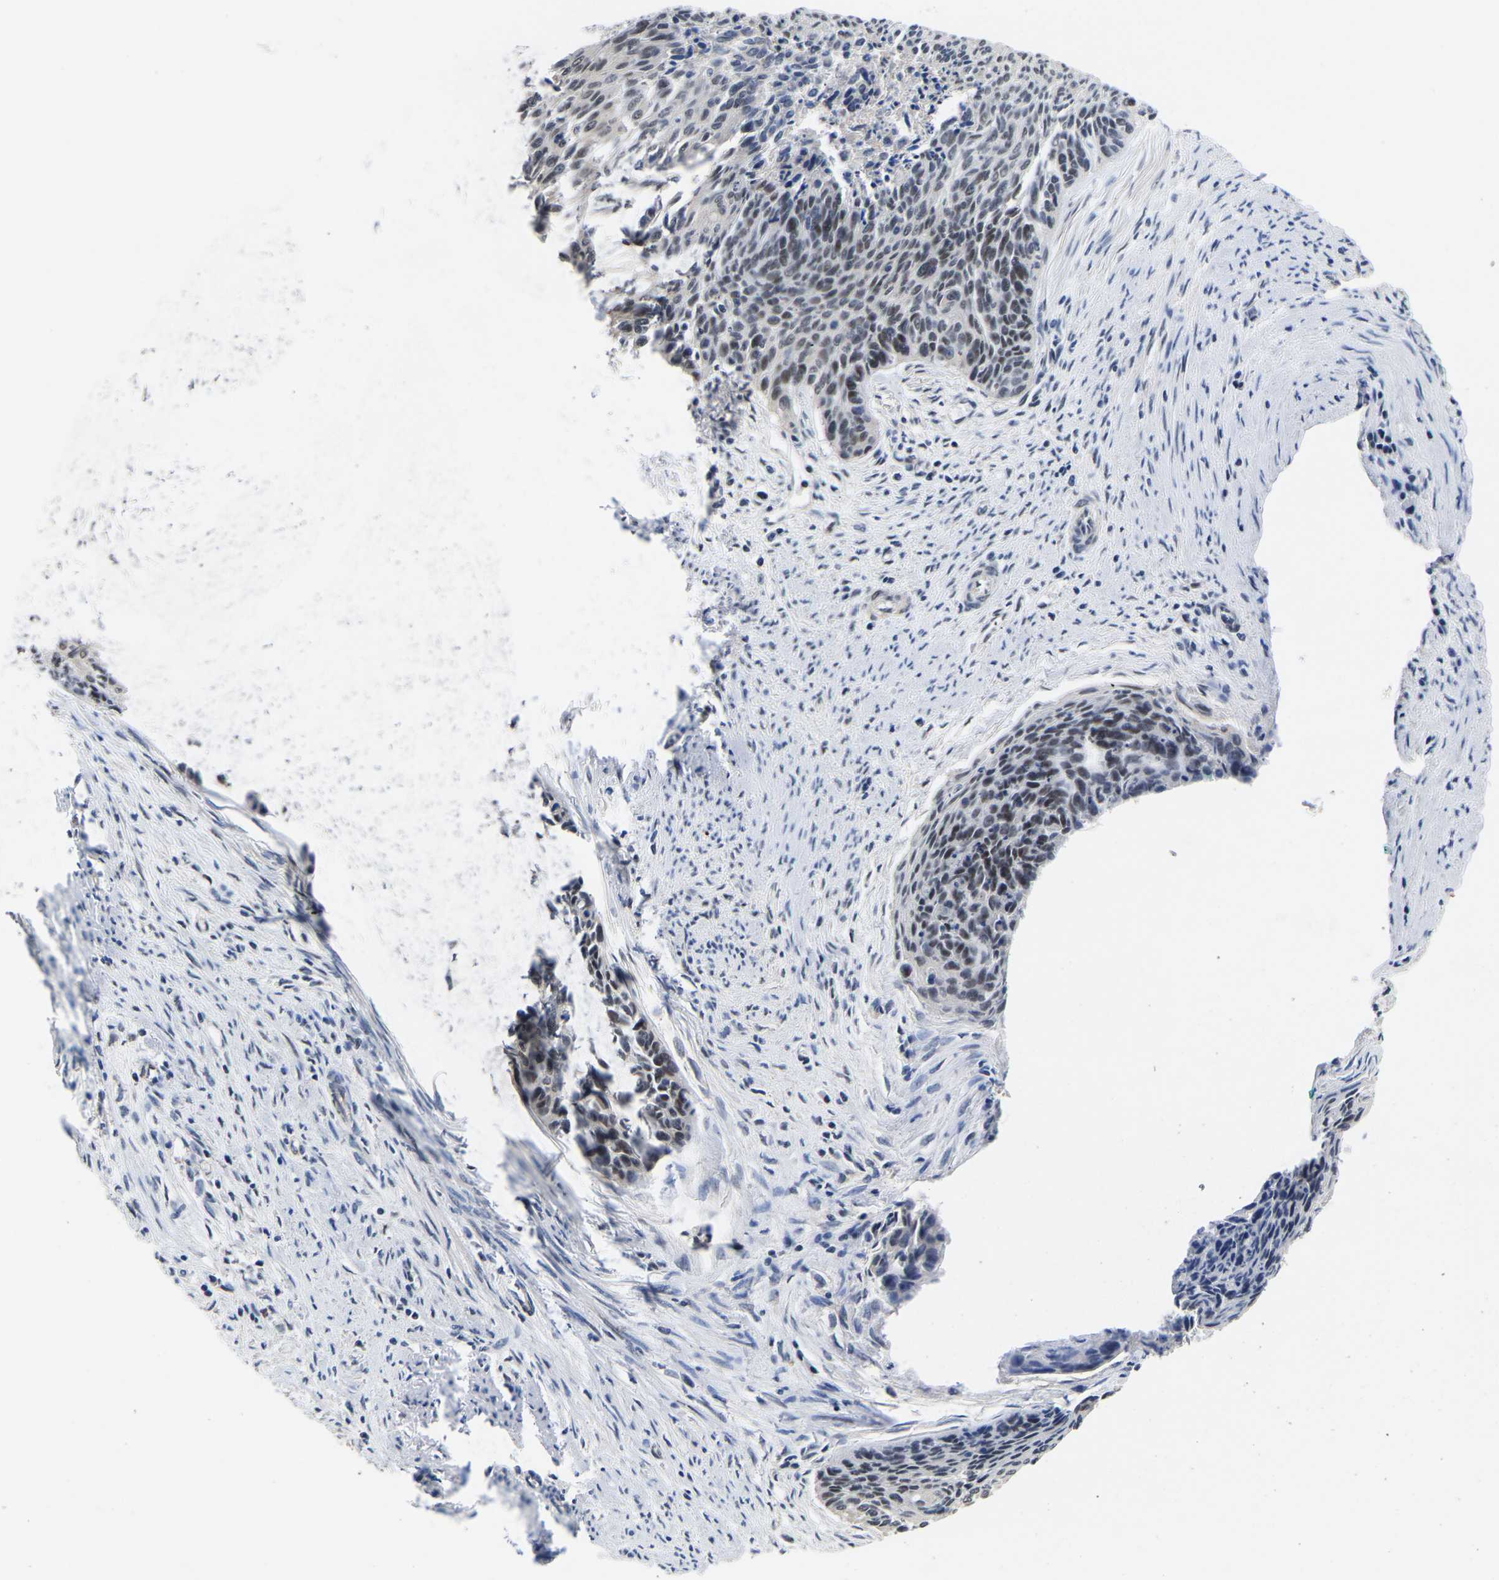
{"staining": {"intensity": "weak", "quantity": "25%-75%", "location": "nuclear"}, "tissue": "cervical cancer", "cell_type": "Tumor cells", "image_type": "cancer", "snomed": [{"axis": "morphology", "description": "Squamous cell carcinoma, NOS"}, {"axis": "topography", "description": "Cervix"}], "caption": "Squamous cell carcinoma (cervical) stained with a protein marker shows weak staining in tumor cells.", "gene": "METTL16", "patient": {"sex": "female", "age": 55}}